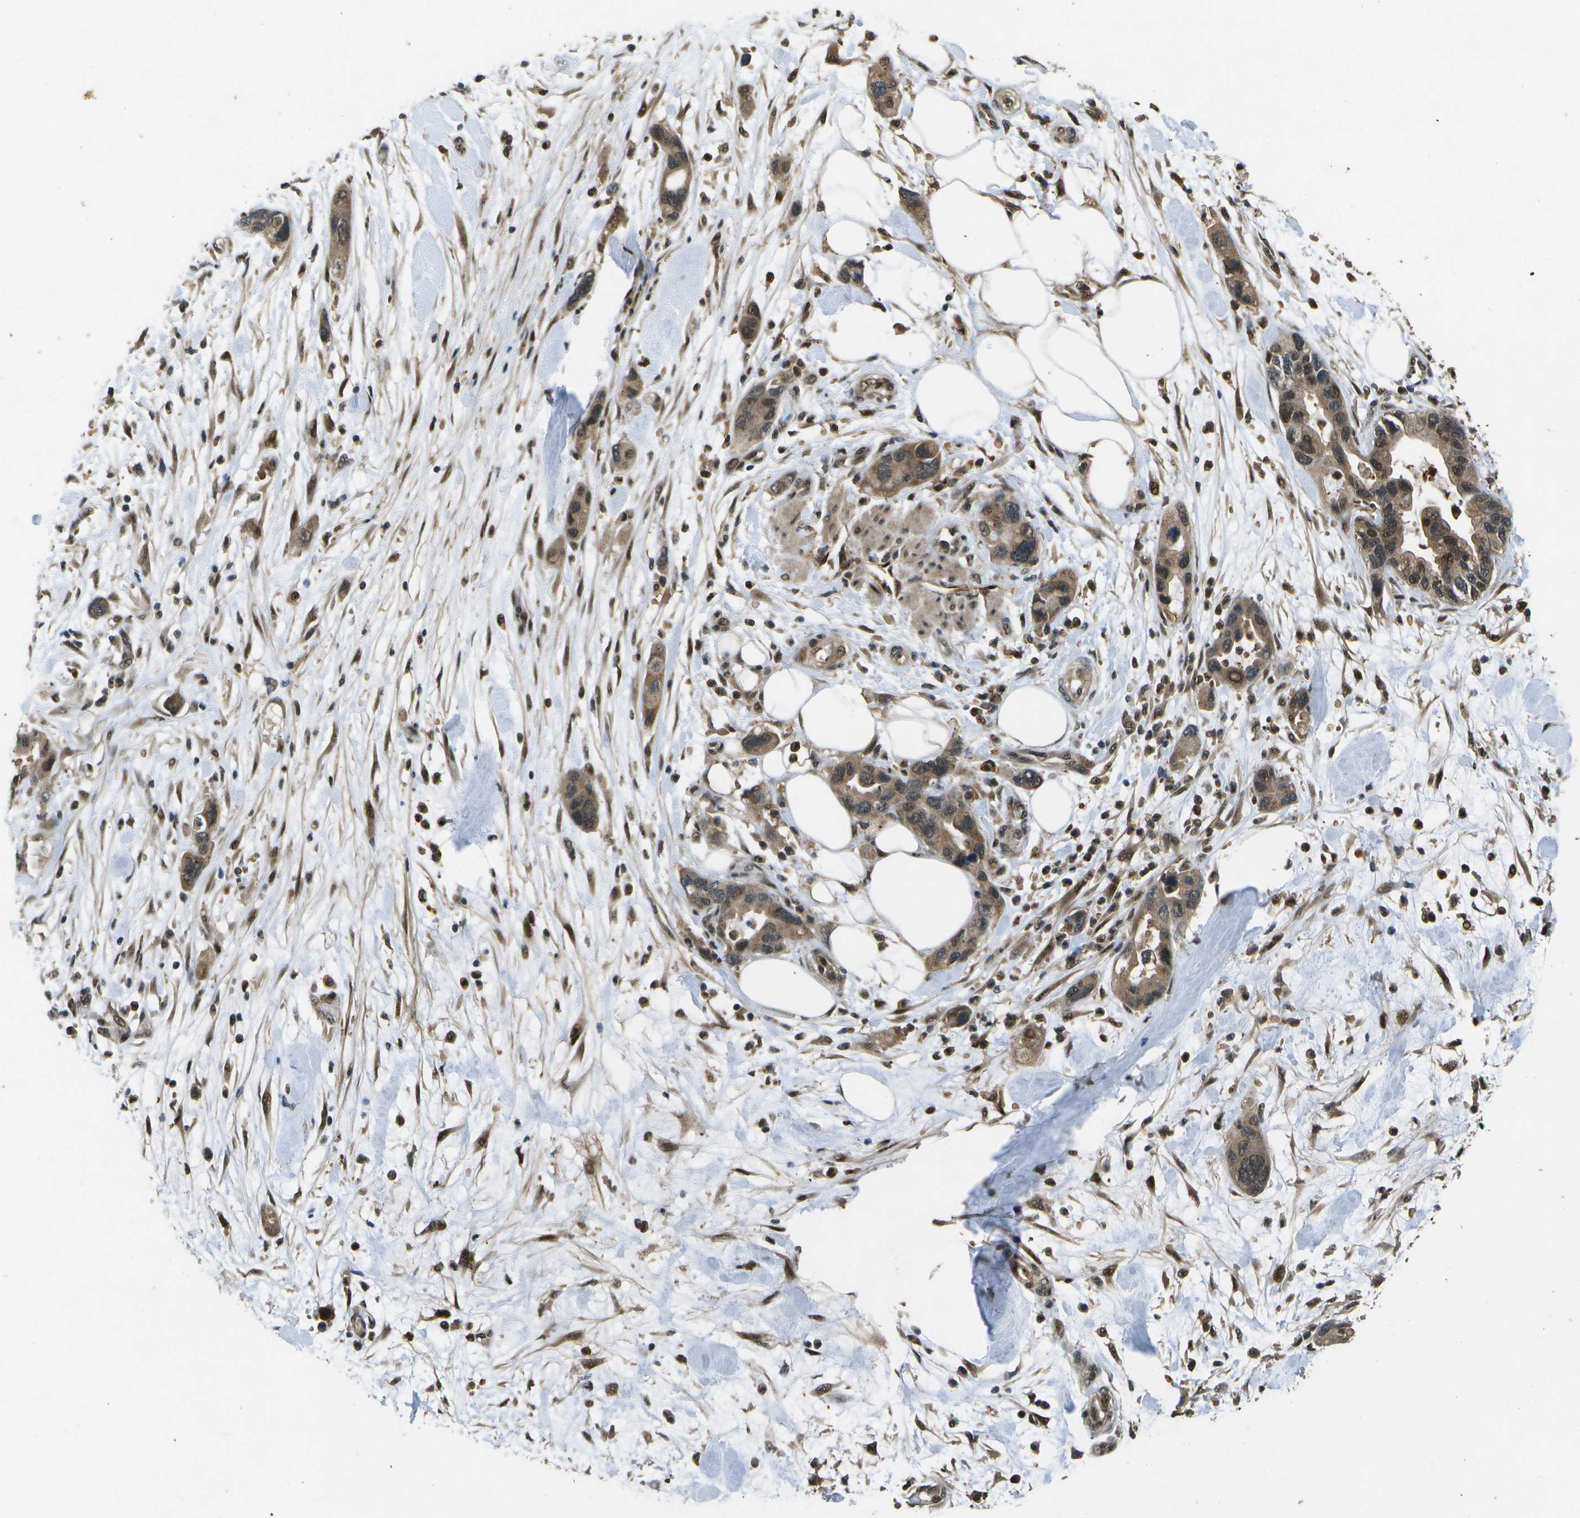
{"staining": {"intensity": "moderate", "quantity": ">75%", "location": "cytoplasmic/membranous,nuclear"}, "tissue": "pancreatic cancer", "cell_type": "Tumor cells", "image_type": "cancer", "snomed": [{"axis": "morphology", "description": "Normal tissue, NOS"}, {"axis": "morphology", "description": "Adenocarcinoma, NOS"}, {"axis": "topography", "description": "Pancreas"}], "caption": "High-power microscopy captured an immunohistochemistry (IHC) photomicrograph of adenocarcinoma (pancreatic), revealing moderate cytoplasmic/membranous and nuclear expression in about >75% of tumor cells.", "gene": "GANC", "patient": {"sex": "female", "age": 71}}